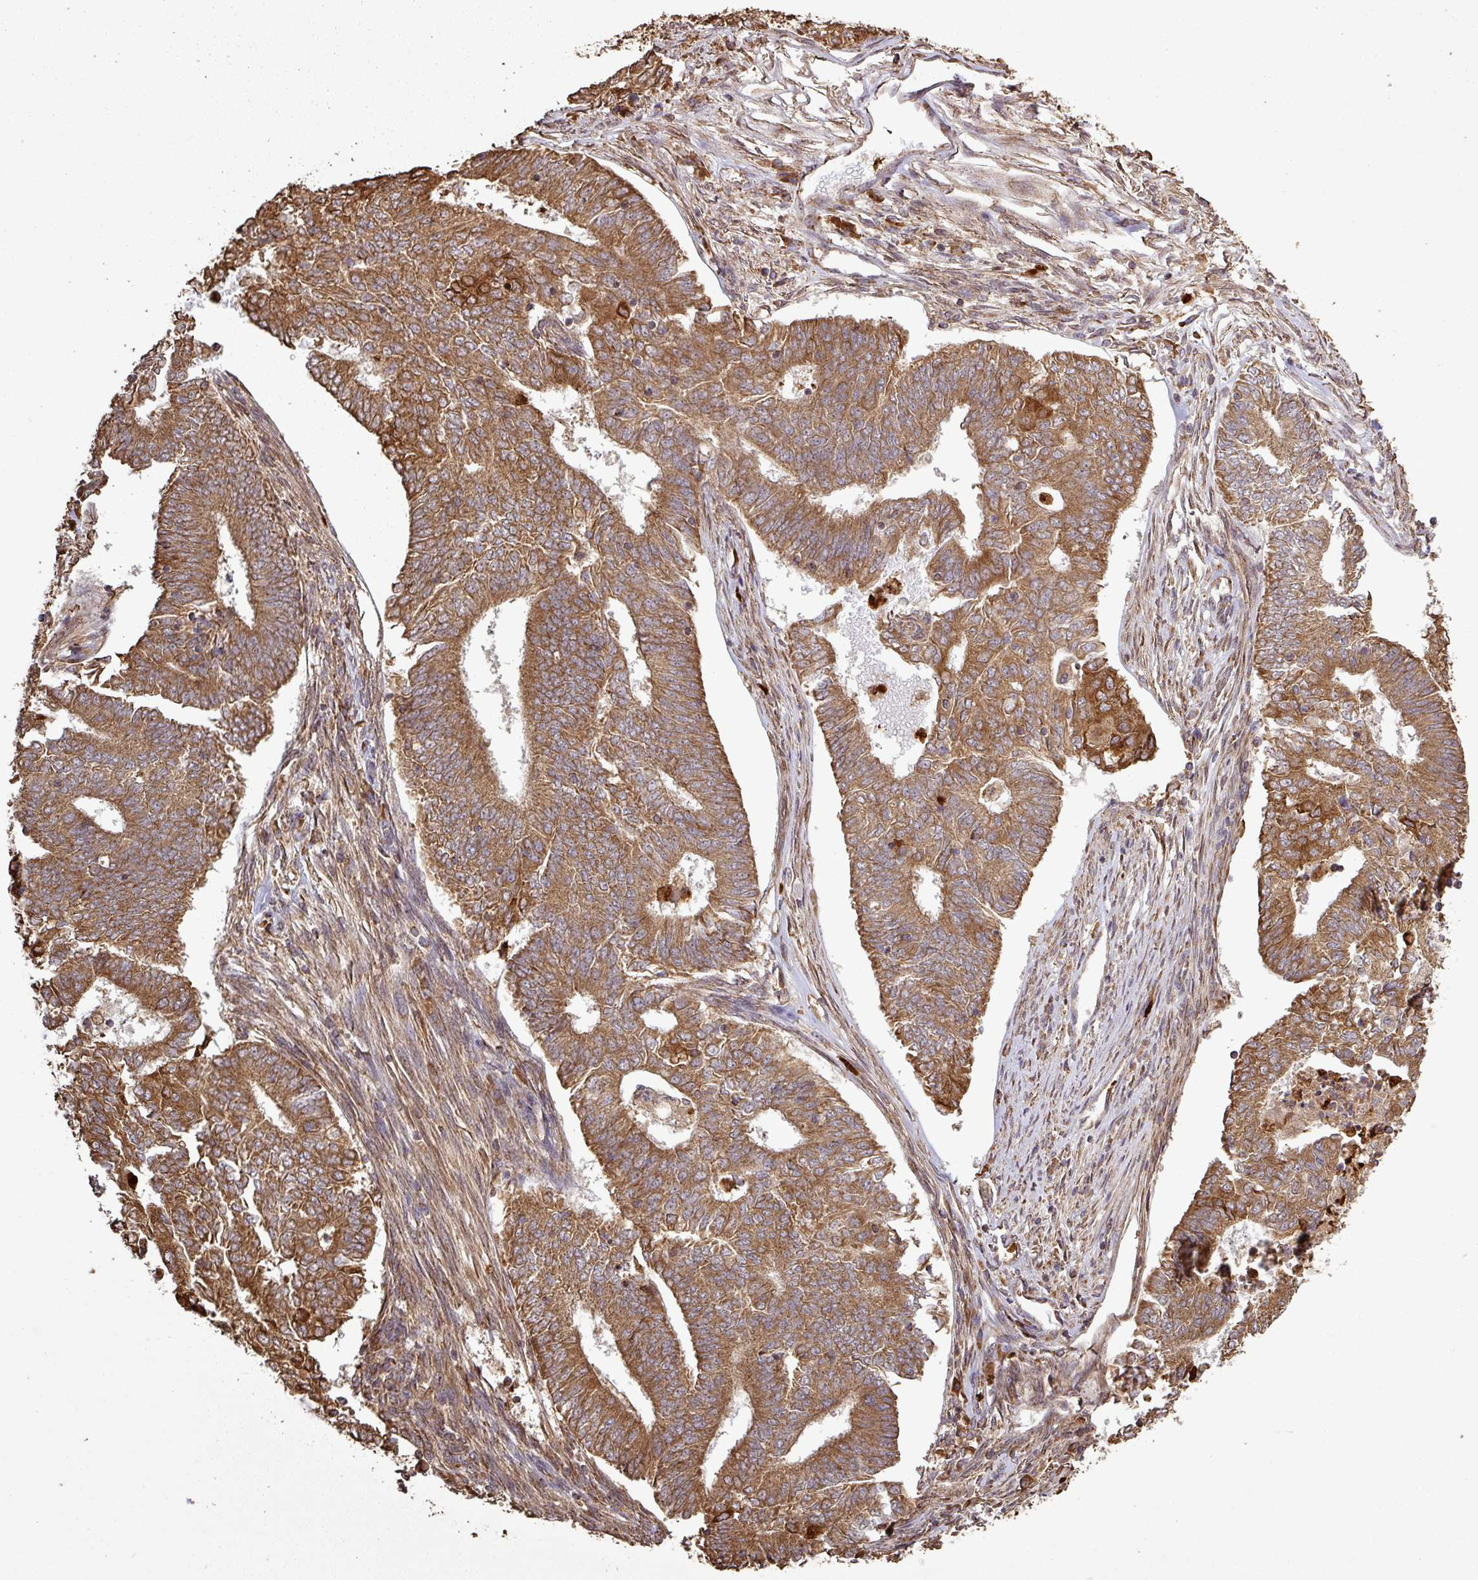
{"staining": {"intensity": "strong", "quantity": ">75%", "location": "cytoplasmic/membranous"}, "tissue": "endometrial cancer", "cell_type": "Tumor cells", "image_type": "cancer", "snomed": [{"axis": "morphology", "description": "Adenocarcinoma, NOS"}, {"axis": "topography", "description": "Endometrium"}], "caption": "This is an image of immunohistochemistry staining of endometrial cancer, which shows strong positivity in the cytoplasmic/membranous of tumor cells.", "gene": "PLEKHM1", "patient": {"sex": "female", "age": 62}}